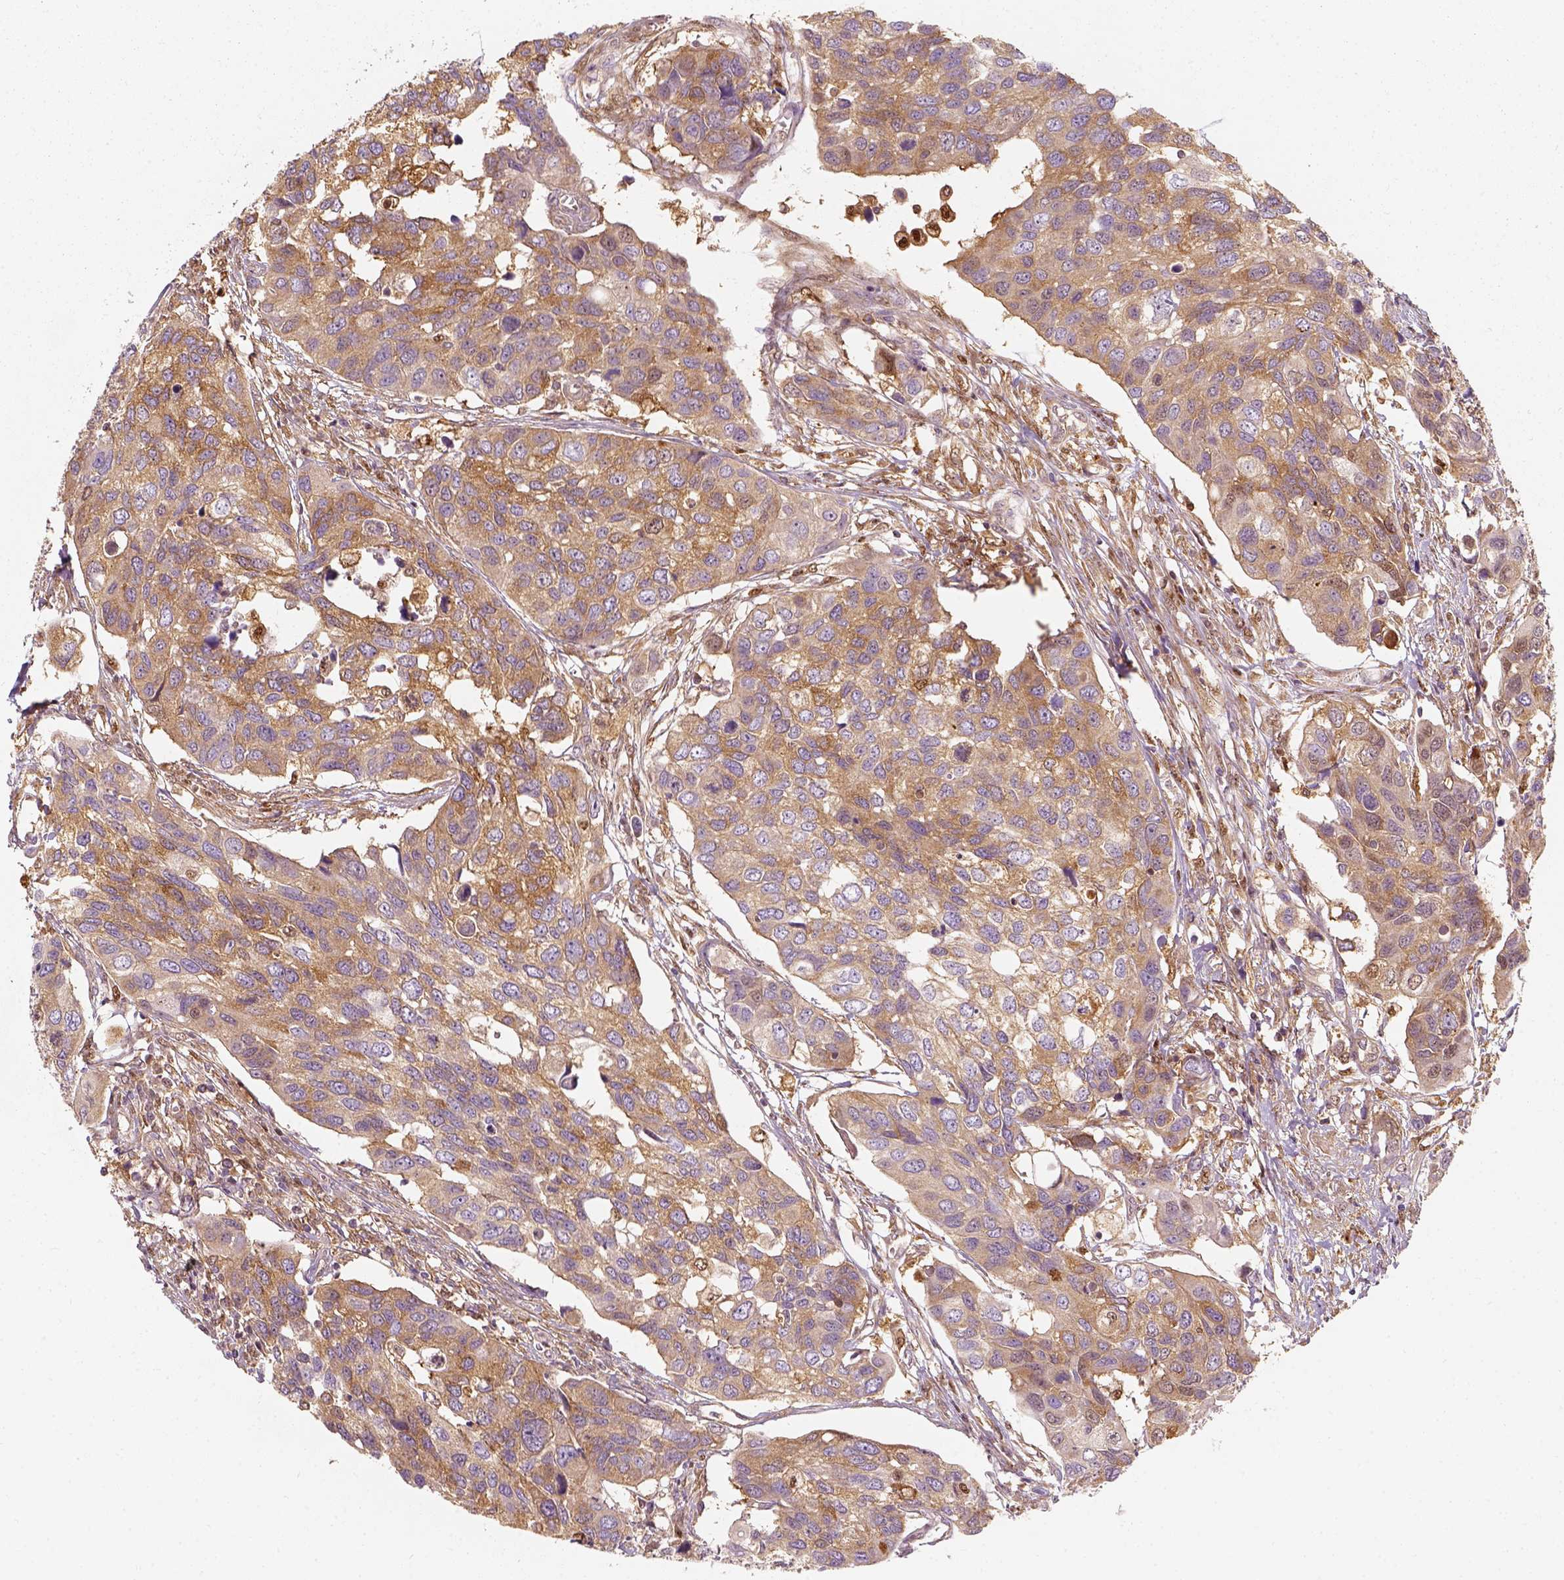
{"staining": {"intensity": "moderate", "quantity": ">75%", "location": "cytoplasmic/membranous"}, "tissue": "urothelial cancer", "cell_type": "Tumor cells", "image_type": "cancer", "snomed": [{"axis": "morphology", "description": "Urothelial carcinoma, High grade"}, {"axis": "topography", "description": "Urinary bladder"}], "caption": "Human urothelial cancer stained with a brown dye exhibits moderate cytoplasmic/membranous positive expression in about >75% of tumor cells.", "gene": "SQSTM1", "patient": {"sex": "male", "age": 60}}